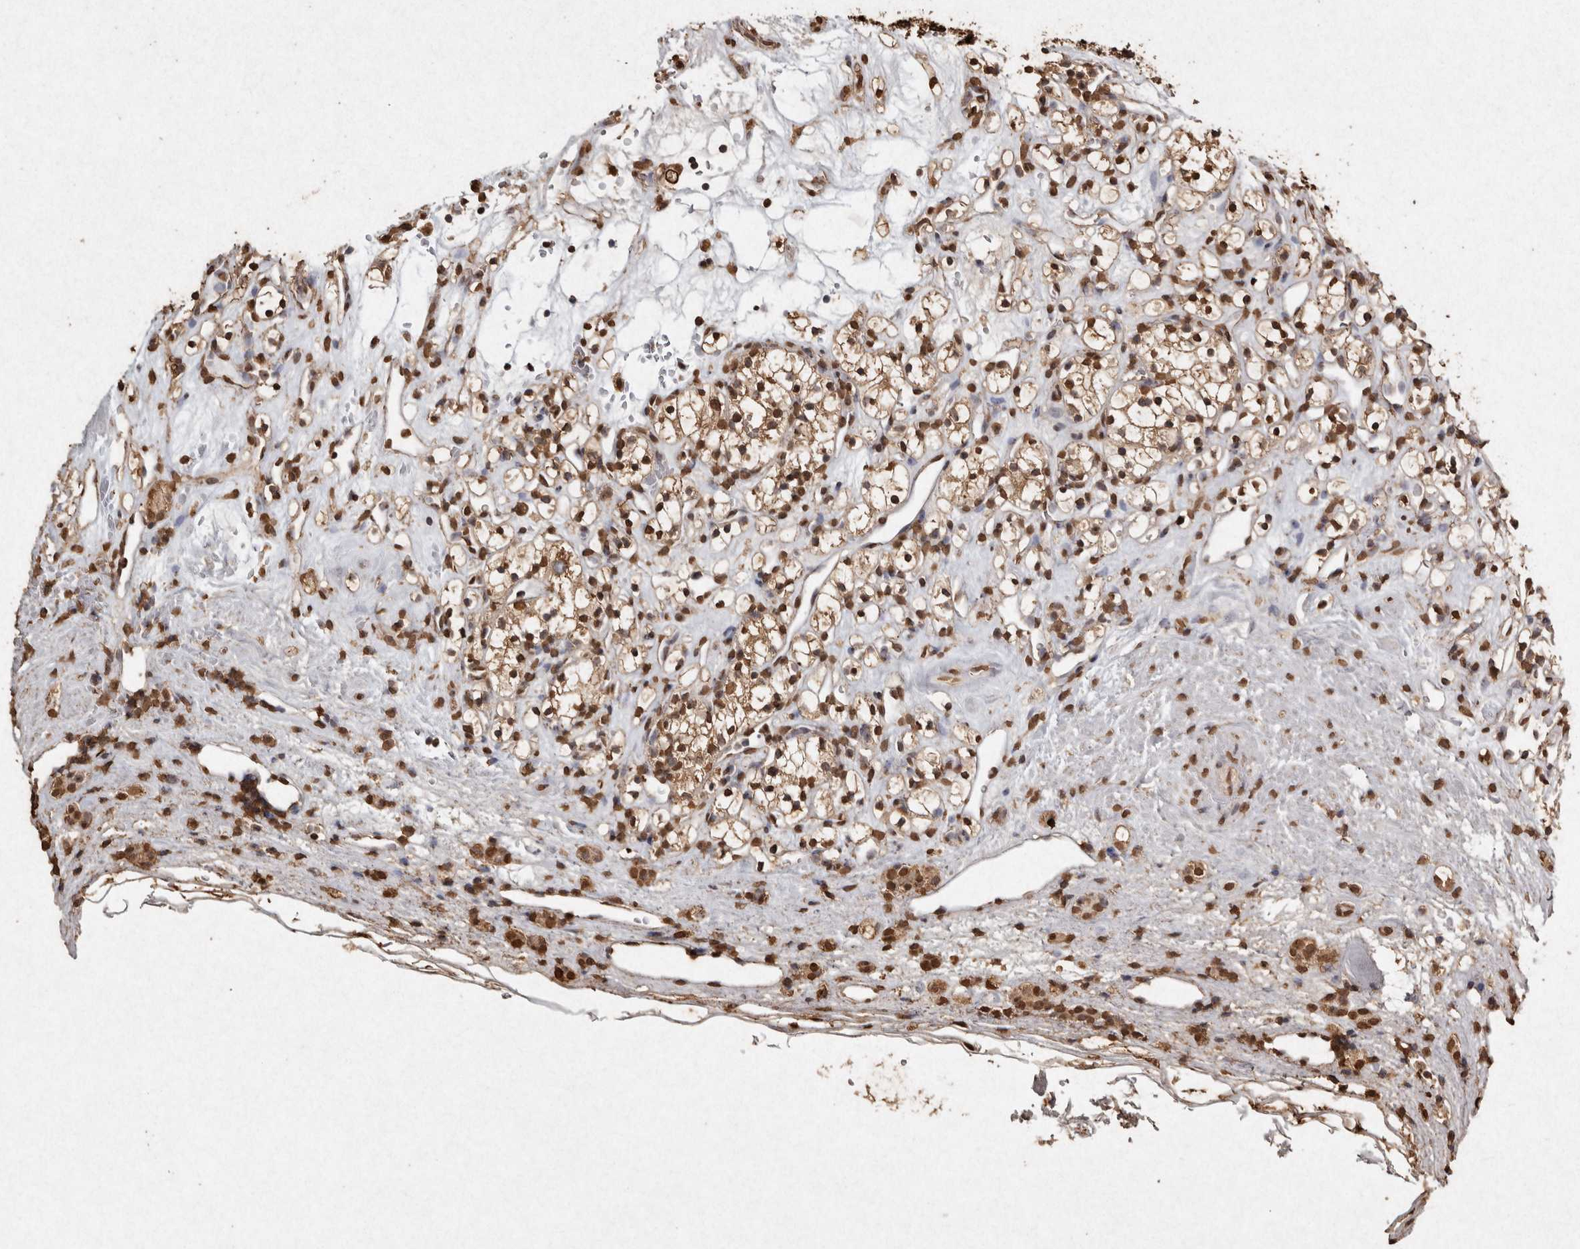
{"staining": {"intensity": "strong", "quantity": ">75%", "location": "nuclear"}, "tissue": "renal cancer", "cell_type": "Tumor cells", "image_type": "cancer", "snomed": [{"axis": "morphology", "description": "Adenocarcinoma, NOS"}, {"axis": "topography", "description": "Kidney"}], "caption": "Renal cancer (adenocarcinoma) tissue displays strong nuclear staining in about >75% of tumor cells", "gene": "FSTL3", "patient": {"sex": "female", "age": 60}}